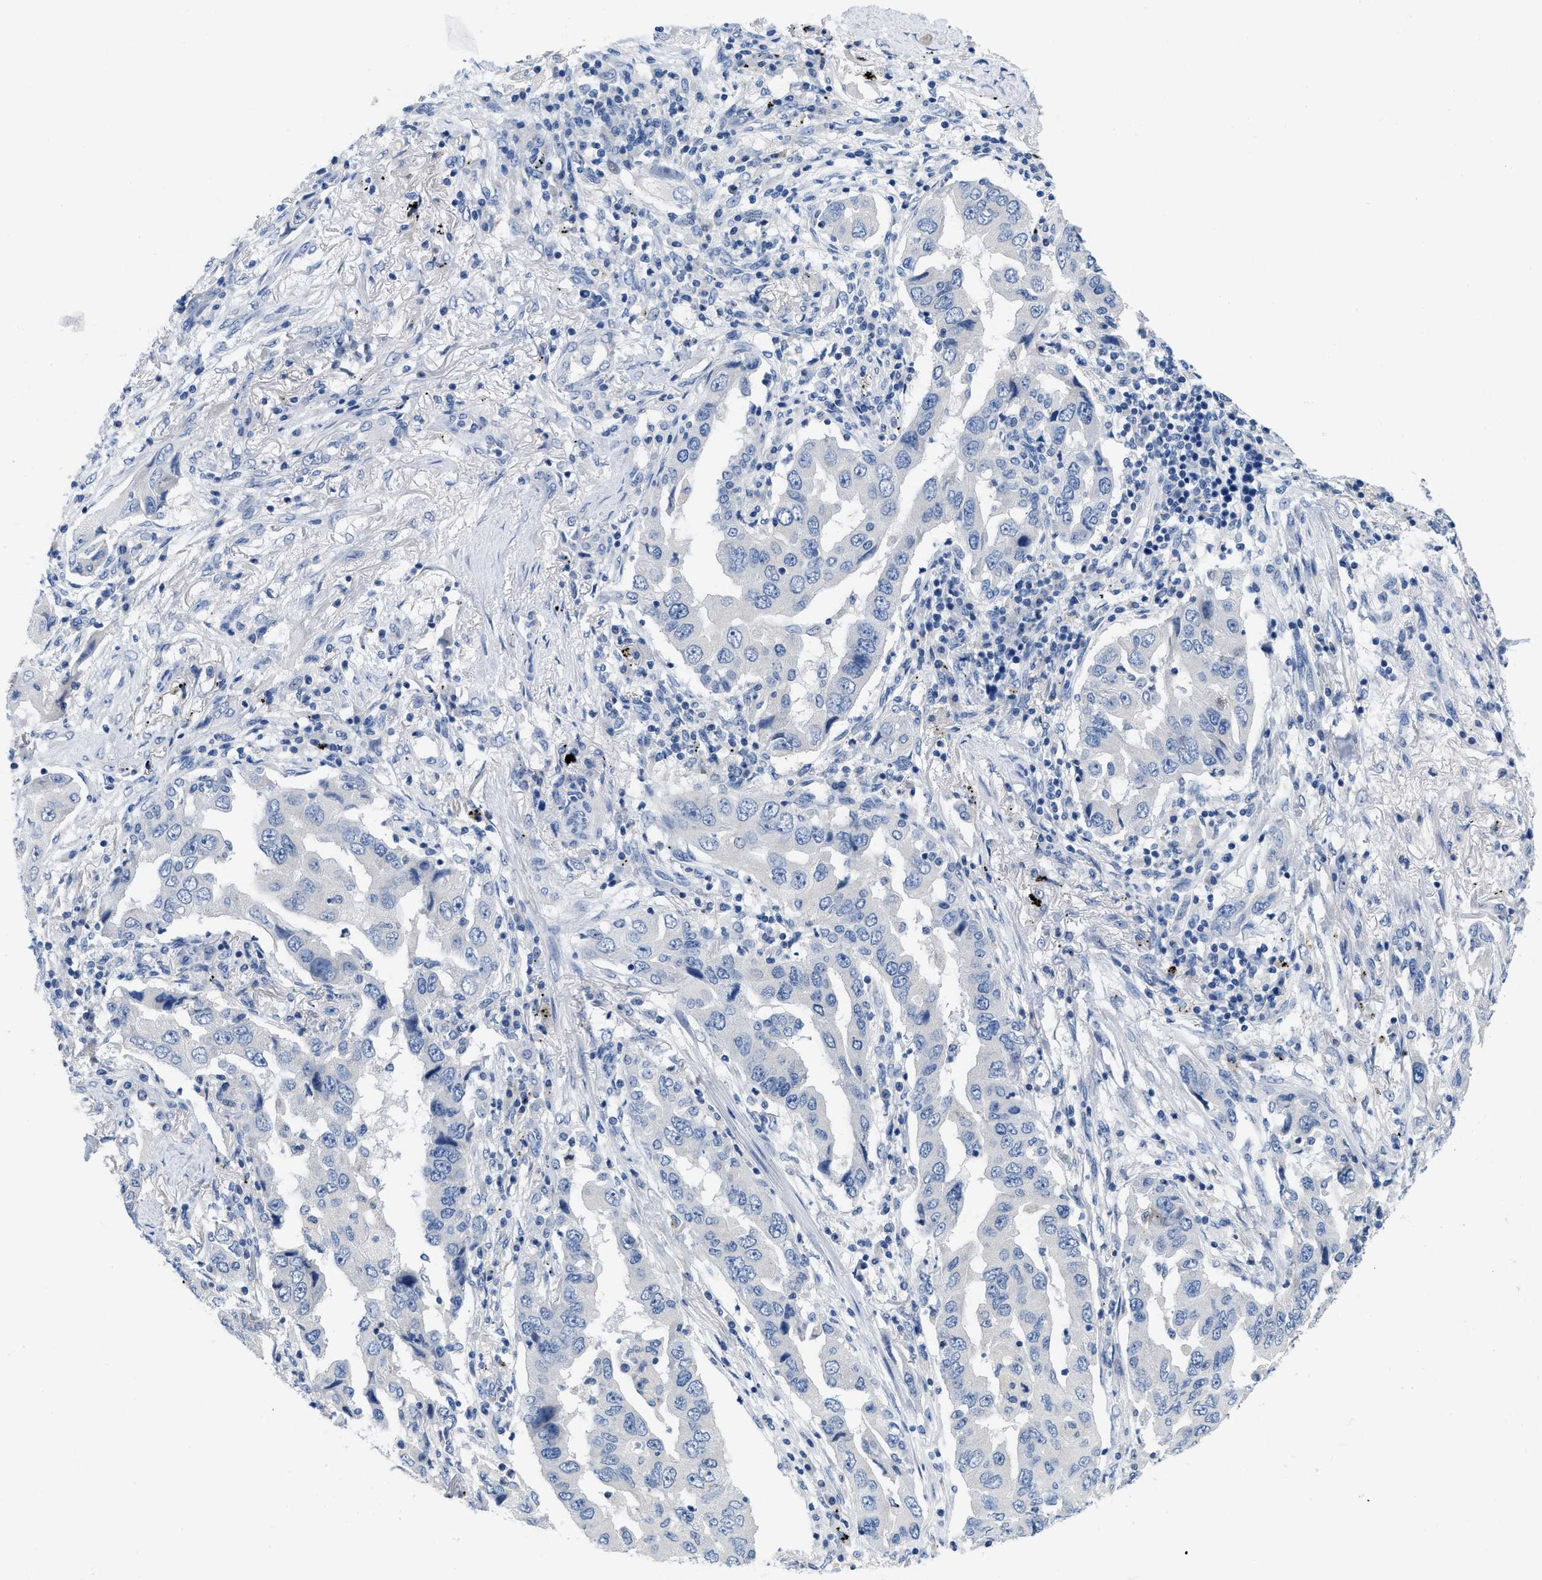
{"staining": {"intensity": "negative", "quantity": "none", "location": "none"}, "tissue": "lung cancer", "cell_type": "Tumor cells", "image_type": "cancer", "snomed": [{"axis": "morphology", "description": "Adenocarcinoma, NOS"}, {"axis": "topography", "description": "Lung"}], "caption": "Immunohistochemistry (IHC) photomicrograph of neoplastic tissue: human adenocarcinoma (lung) stained with DAB (3,3'-diaminobenzidine) reveals no significant protein staining in tumor cells. (Brightfield microscopy of DAB immunohistochemistry (IHC) at high magnification).", "gene": "PYY", "patient": {"sex": "female", "age": 65}}